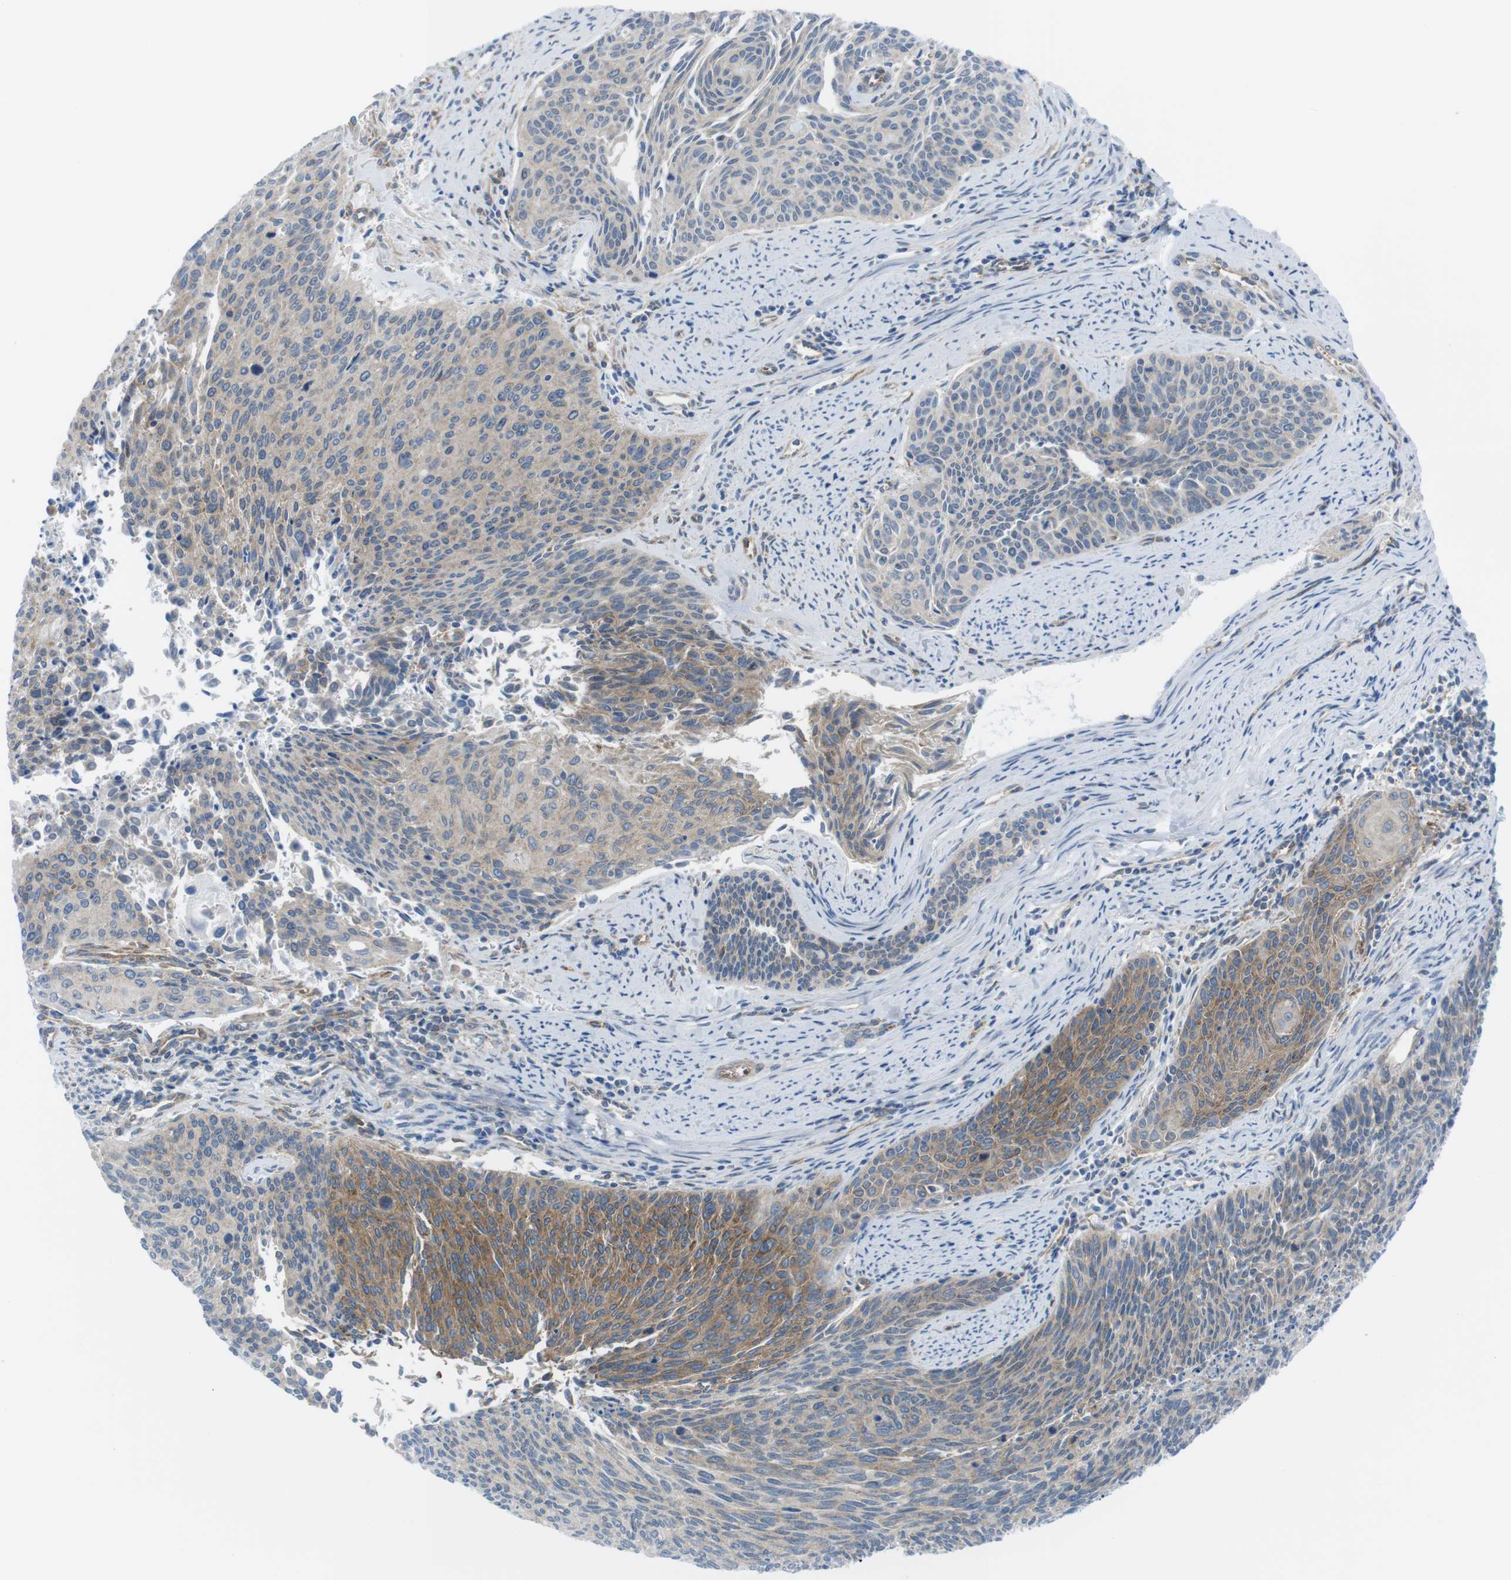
{"staining": {"intensity": "weak", "quantity": ">75%", "location": "cytoplasmic/membranous"}, "tissue": "cervical cancer", "cell_type": "Tumor cells", "image_type": "cancer", "snomed": [{"axis": "morphology", "description": "Squamous cell carcinoma, NOS"}, {"axis": "topography", "description": "Cervix"}], "caption": "Protein staining displays weak cytoplasmic/membranous expression in approximately >75% of tumor cells in cervical squamous cell carcinoma.", "gene": "DIAPH2", "patient": {"sex": "female", "age": 55}}